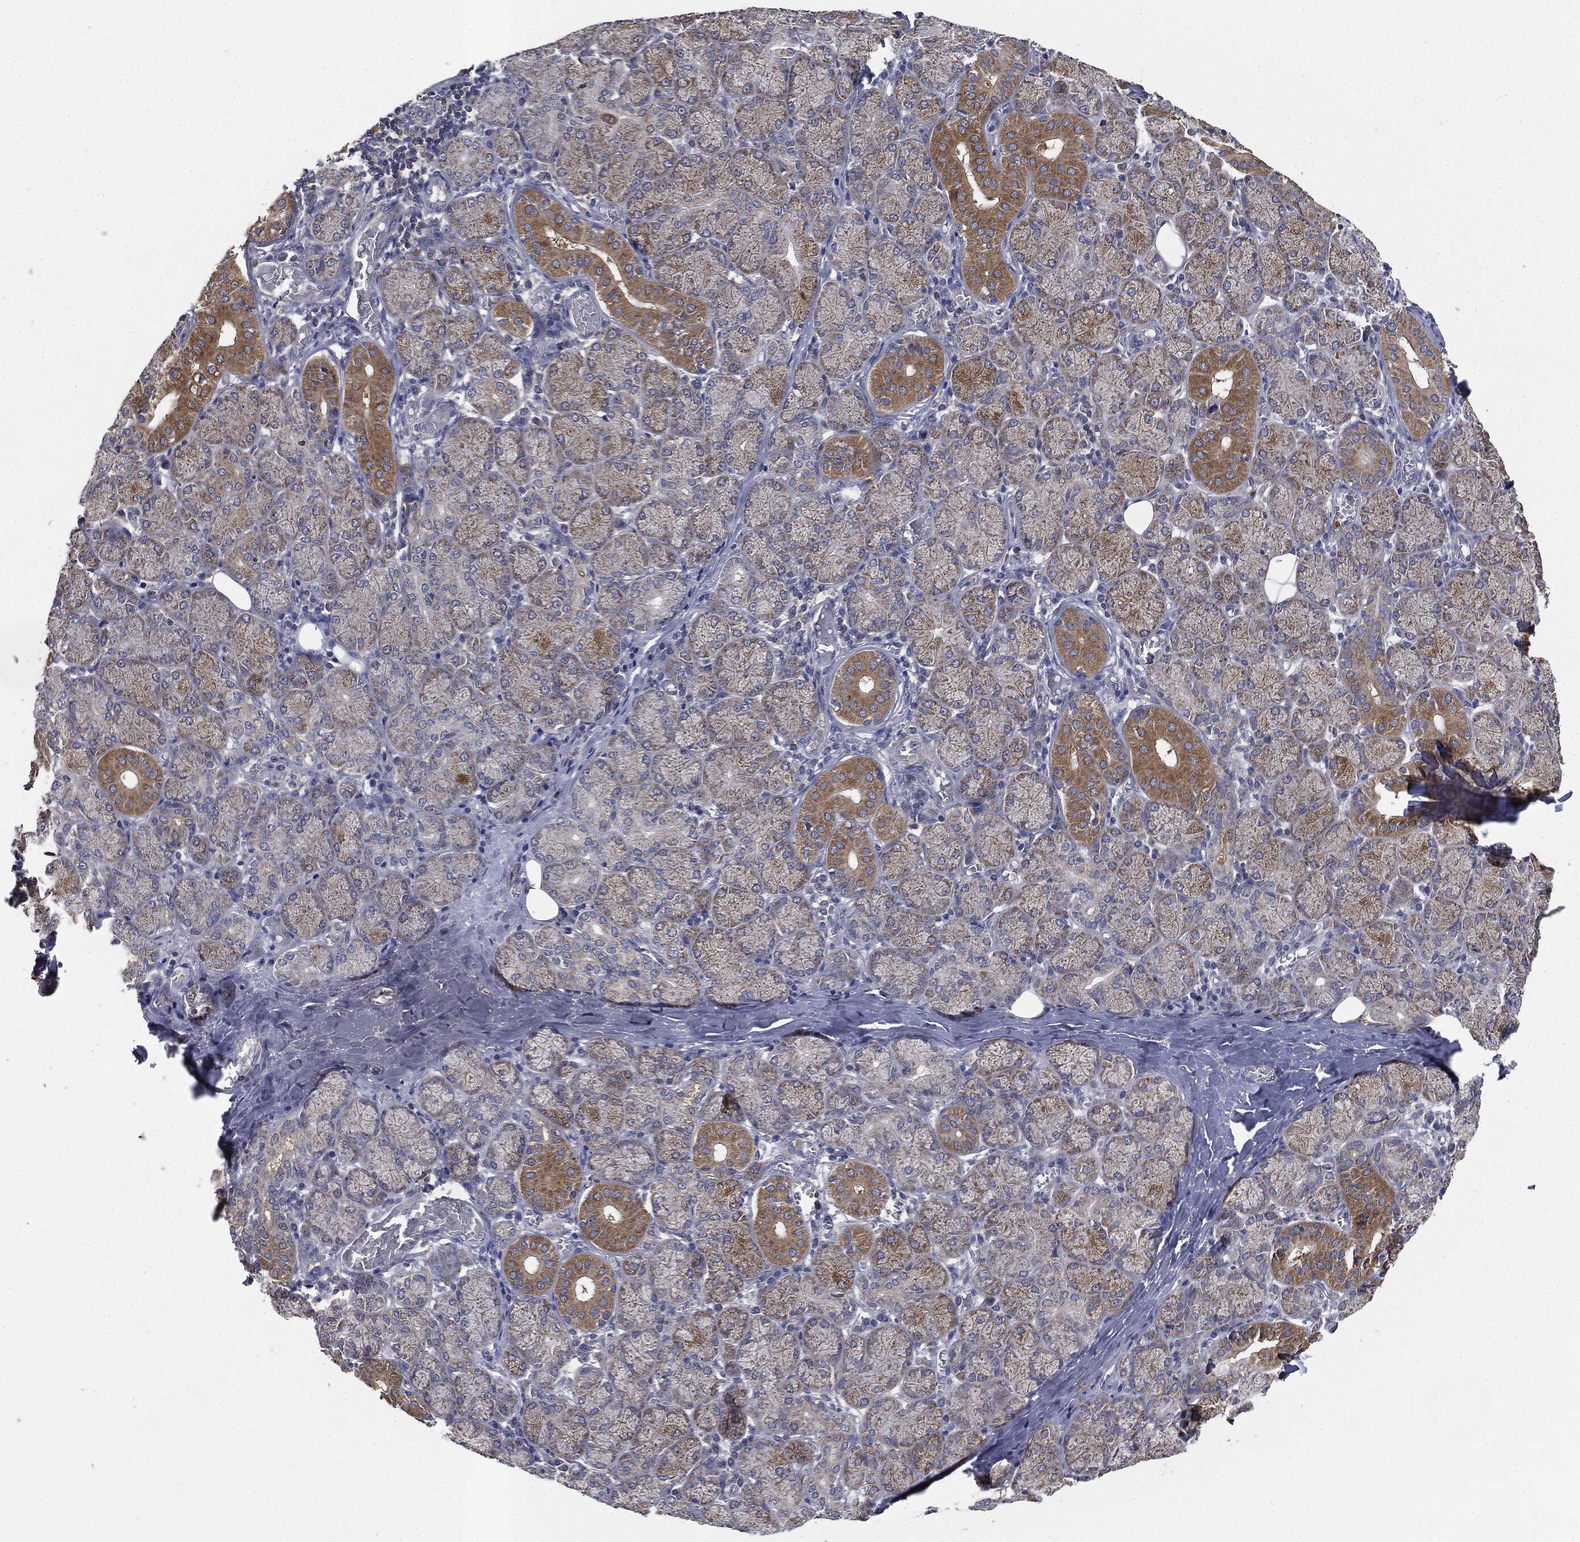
{"staining": {"intensity": "moderate", "quantity": "25%-75%", "location": "cytoplasmic/membranous"}, "tissue": "salivary gland", "cell_type": "Glandular cells", "image_type": "normal", "snomed": [{"axis": "morphology", "description": "Normal tissue, NOS"}, {"axis": "topography", "description": "Salivary gland"}, {"axis": "topography", "description": "Peripheral nerve tissue"}], "caption": "Moderate cytoplasmic/membranous expression for a protein is present in about 25%-75% of glandular cells of unremarkable salivary gland using immunohistochemistry (IHC).", "gene": "MAPK6", "patient": {"sex": "female", "age": 24}}